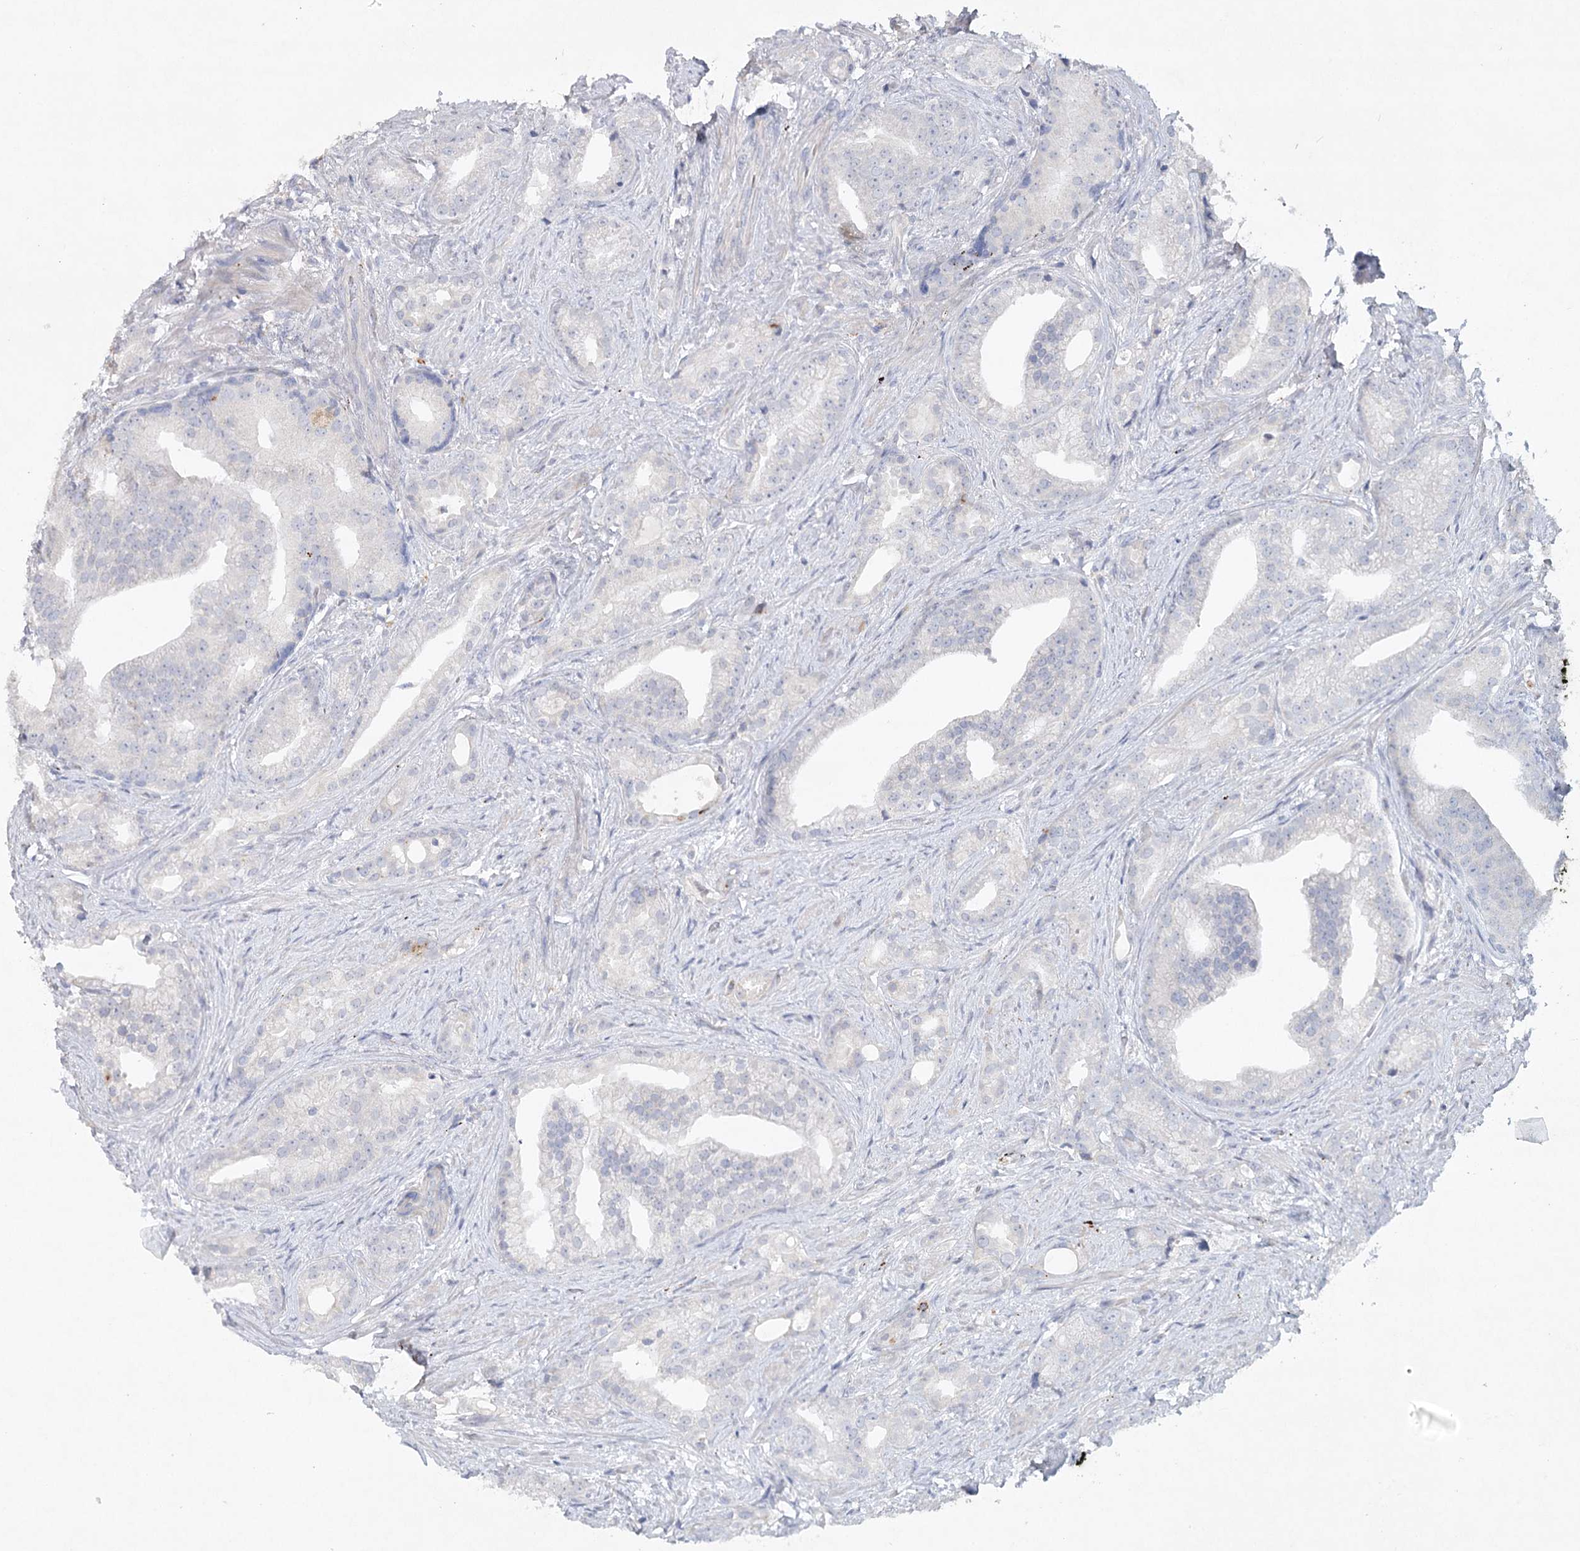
{"staining": {"intensity": "negative", "quantity": "none", "location": "none"}, "tissue": "prostate cancer", "cell_type": "Tumor cells", "image_type": "cancer", "snomed": [{"axis": "morphology", "description": "Adenocarcinoma, Low grade"}, {"axis": "topography", "description": "Prostate"}], "caption": "High magnification brightfield microscopy of prostate cancer (low-grade adenocarcinoma) stained with DAB (3,3'-diaminobenzidine) (brown) and counterstained with hematoxylin (blue): tumor cells show no significant staining.", "gene": "MAP3K13", "patient": {"sex": "male", "age": 71}}